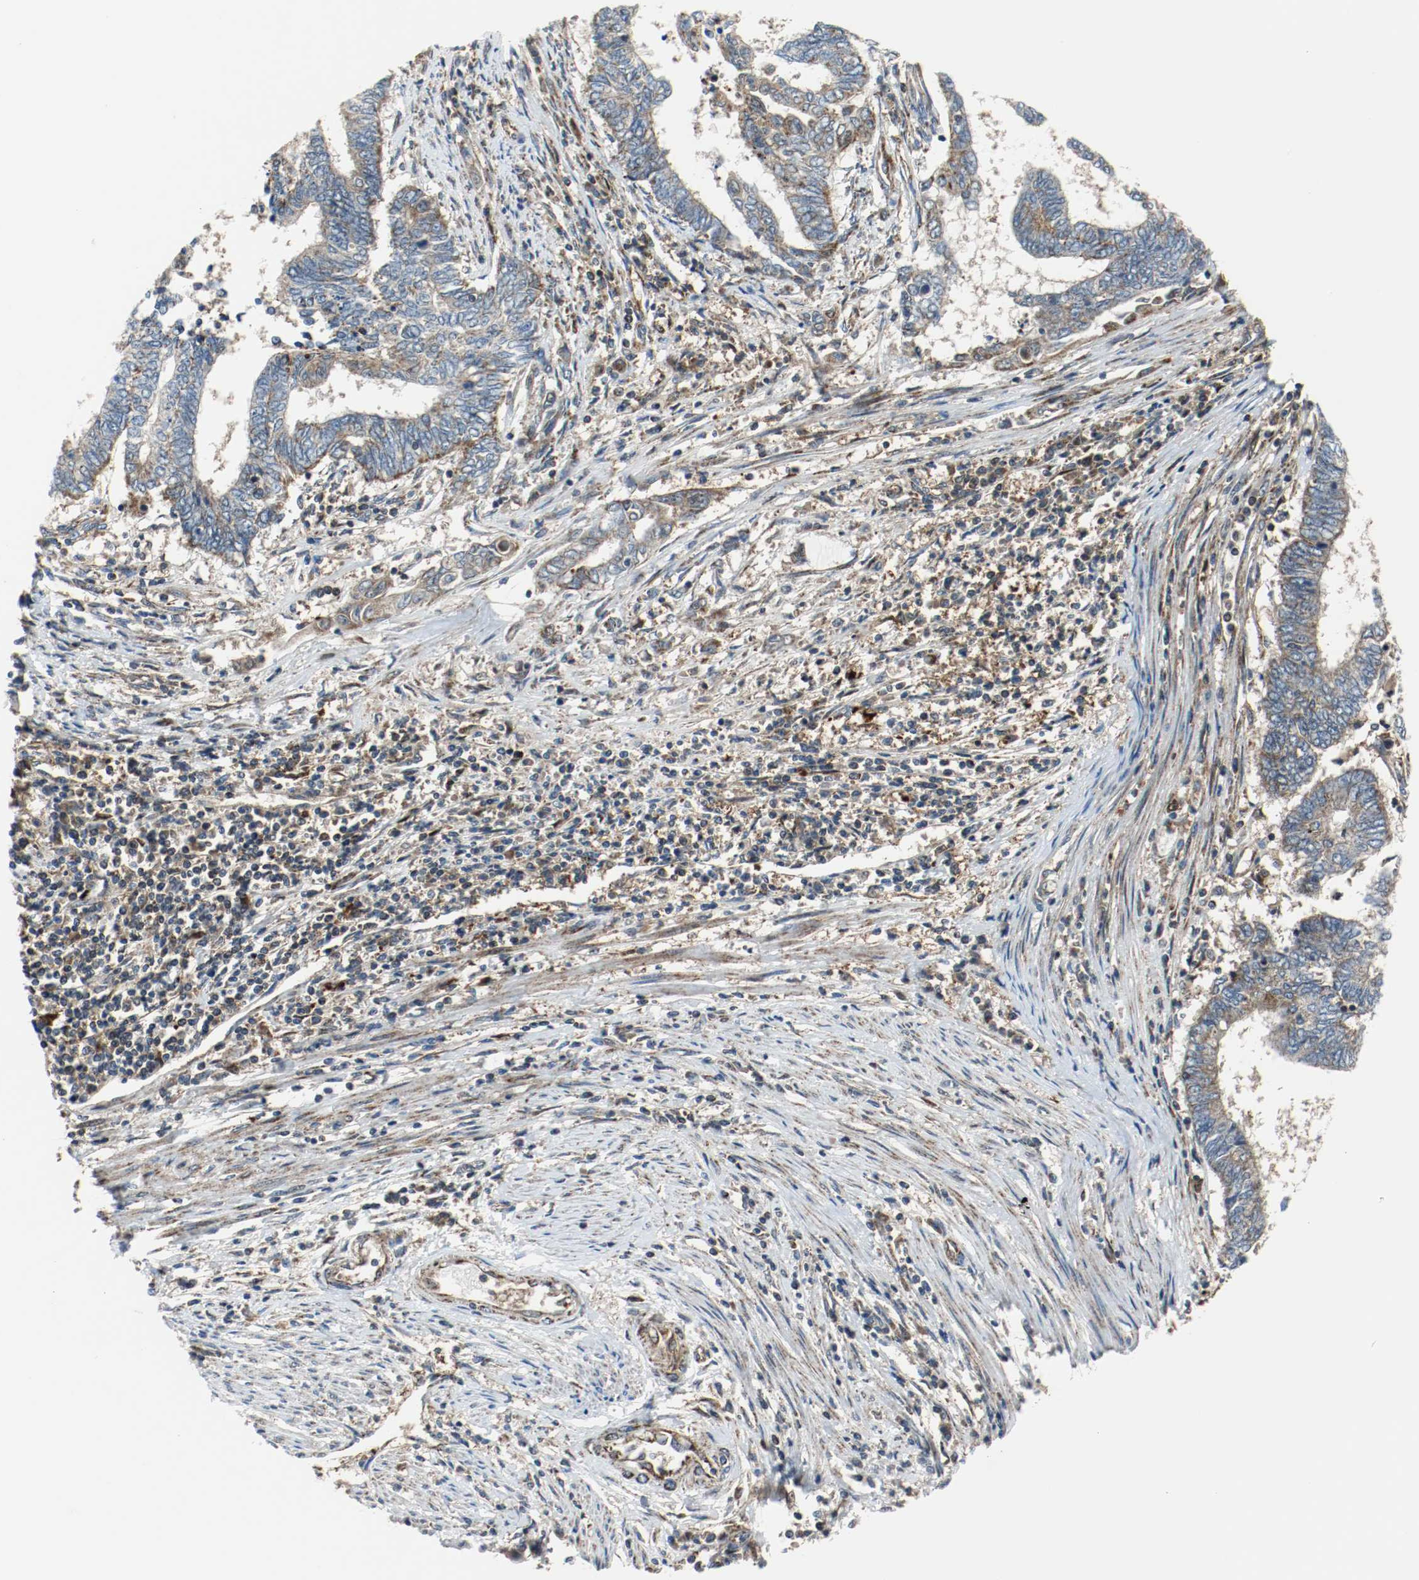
{"staining": {"intensity": "moderate", "quantity": ">75%", "location": "cytoplasmic/membranous"}, "tissue": "endometrial cancer", "cell_type": "Tumor cells", "image_type": "cancer", "snomed": [{"axis": "morphology", "description": "Adenocarcinoma, NOS"}, {"axis": "topography", "description": "Uterus"}, {"axis": "topography", "description": "Endometrium"}], "caption": "A histopathology image showing moderate cytoplasmic/membranous expression in about >75% of tumor cells in endometrial cancer (adenocarcinoma), as visualized by brown immunohistochemical staining.", "gene": "TXNRD1", "patient": {"sex": "female", "age": 70}}